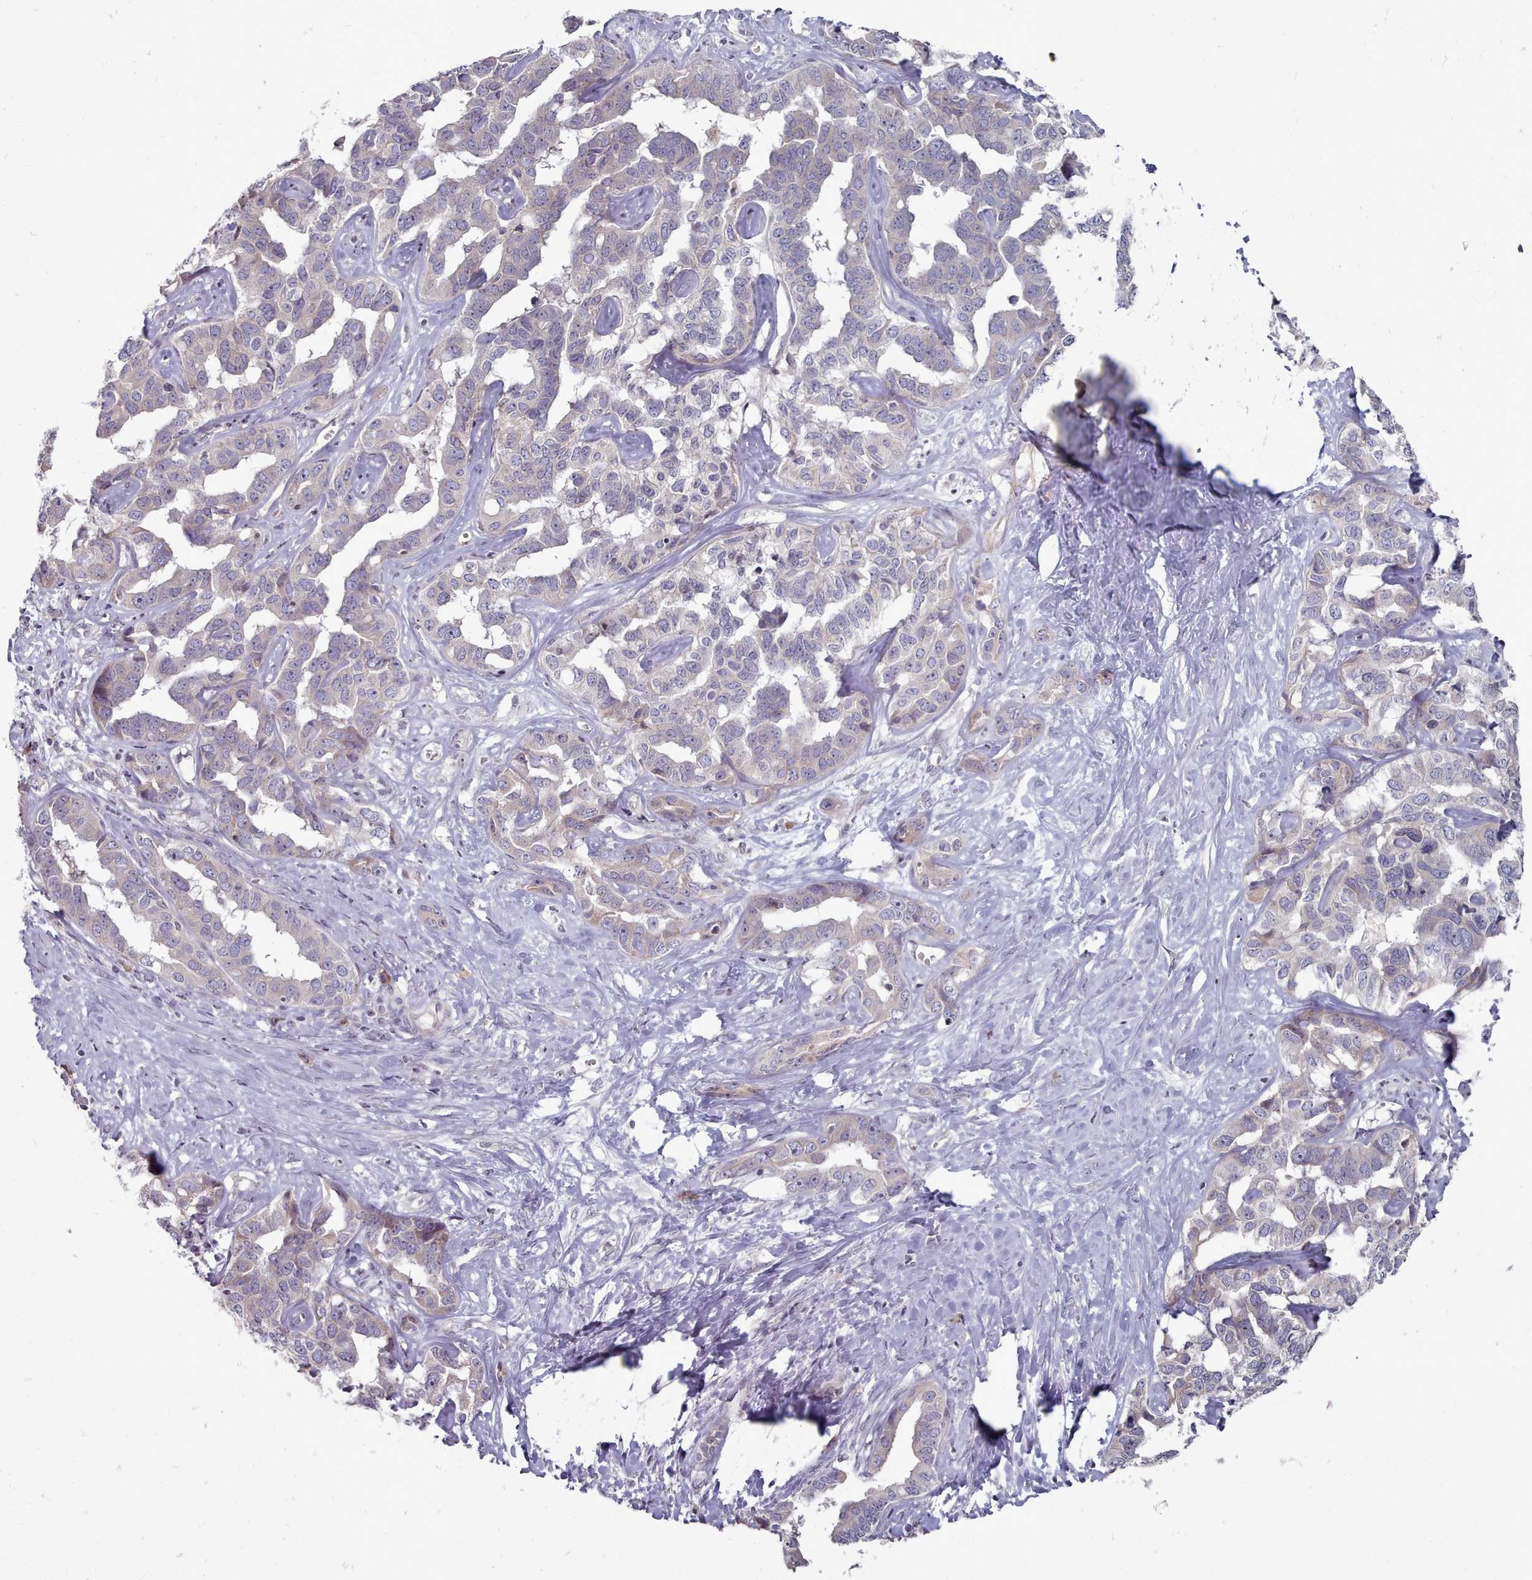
{"staining": {"intensity": "weak", "quantity": "<25%", "location": "cytoplasmic/membranous"}, "tissue": "liver cancer", "cell_type": "Tumor cells", "image_type": "cancer", "snomed": [{"axis": "morphology", "description": "Cholangiocarcinoma"}, {"axis": "topography", "description": "Liver"}], "caption": "DAB (3,3'-diaminobenzidine) immunohistochemical staining of human liver cancer exhibits no significant positivity in tumor cells.", "gene": "ACKR3", "patient": {"sex": "male", "age": 59}}